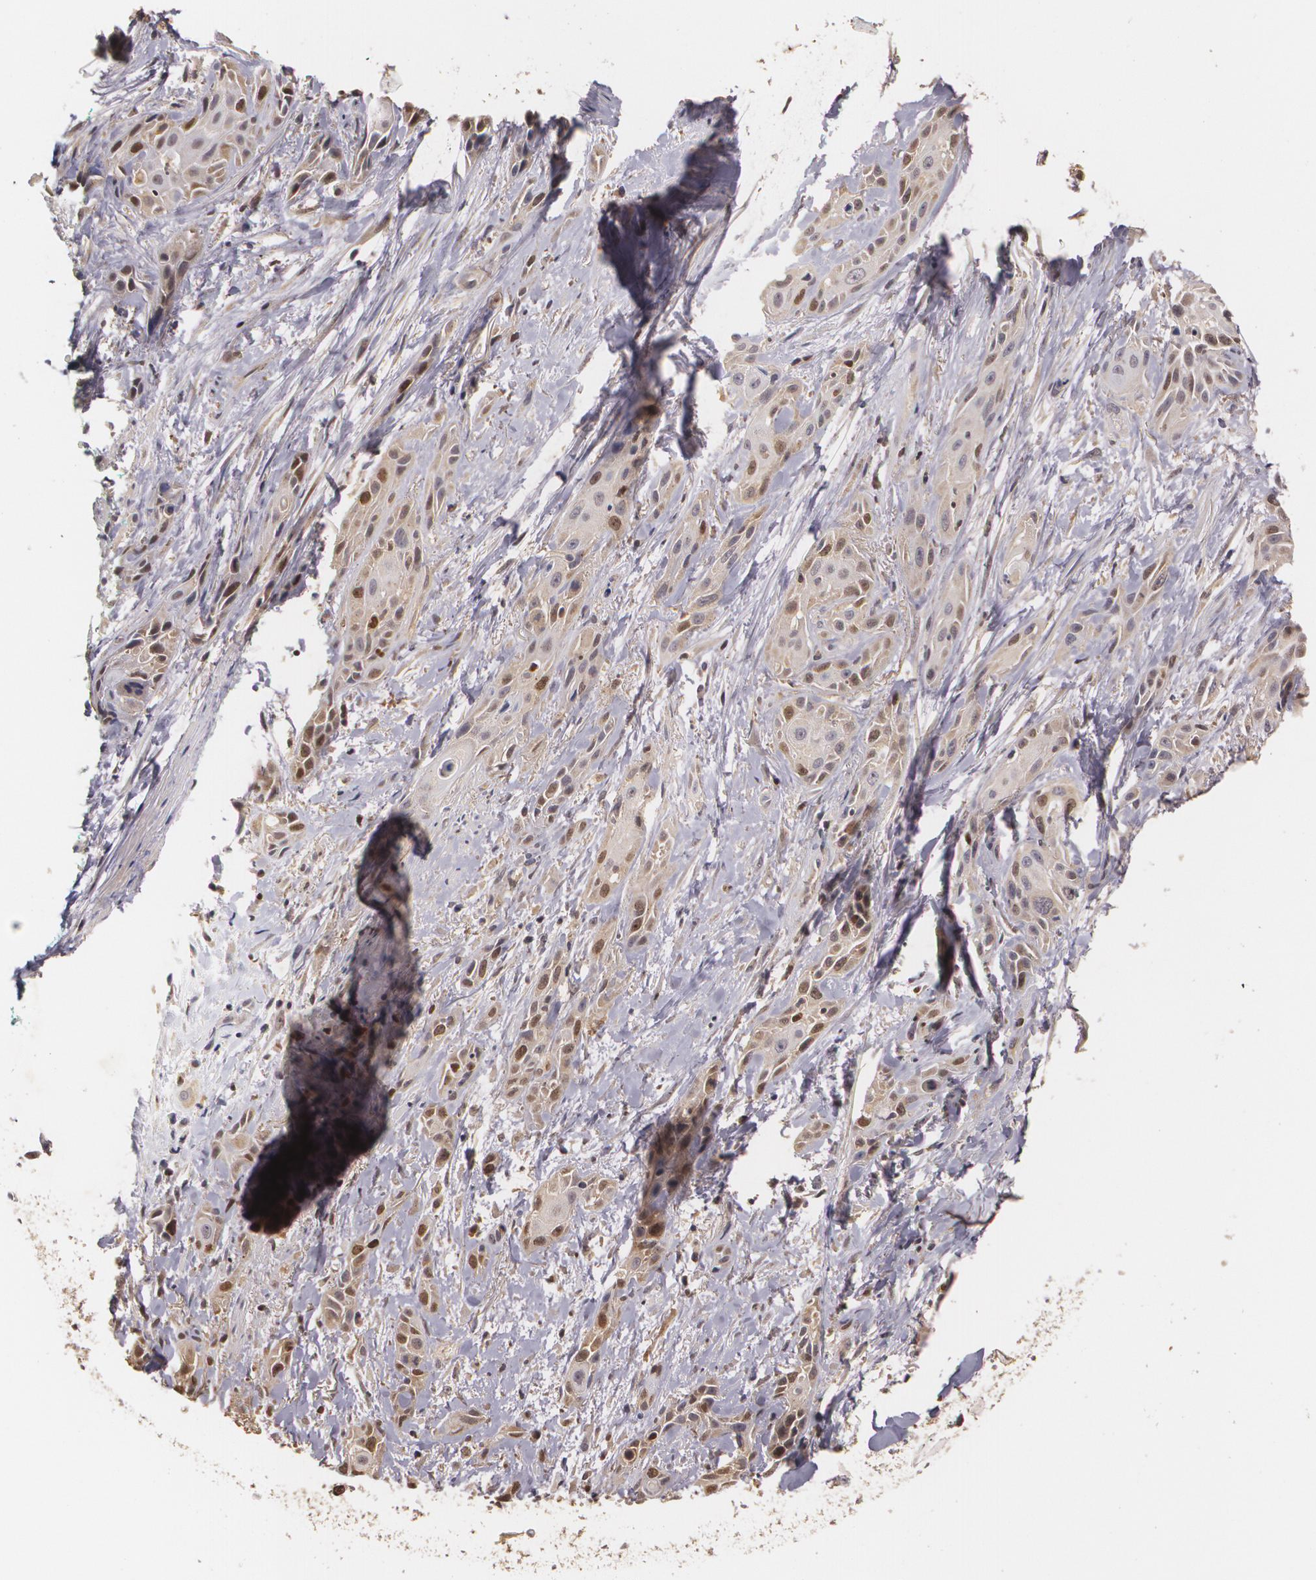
{"staining": {"intensity": "moderate", "quantity": "25%-75%", "location": "nuclear"}, "tissue": "skin cancer", "cell_type": "Tumor cells", "image_type": "cancer", "snomed": [{"axis": "morphology", "description": "Squamous cell carcinoma, NOS"}, {"axis": "topography", "description": "Skin"}, {"axis": "topography", "description": "Anal"}], "caption": "Protein staining by immunohistochemistry (IHC) shows moderate nuclear positivity in about 25%-75% of tumor cells in skin squamous cell carcinoma.", "gene": "BRCA1", "patient": {"sex": "male", "age": 64}}